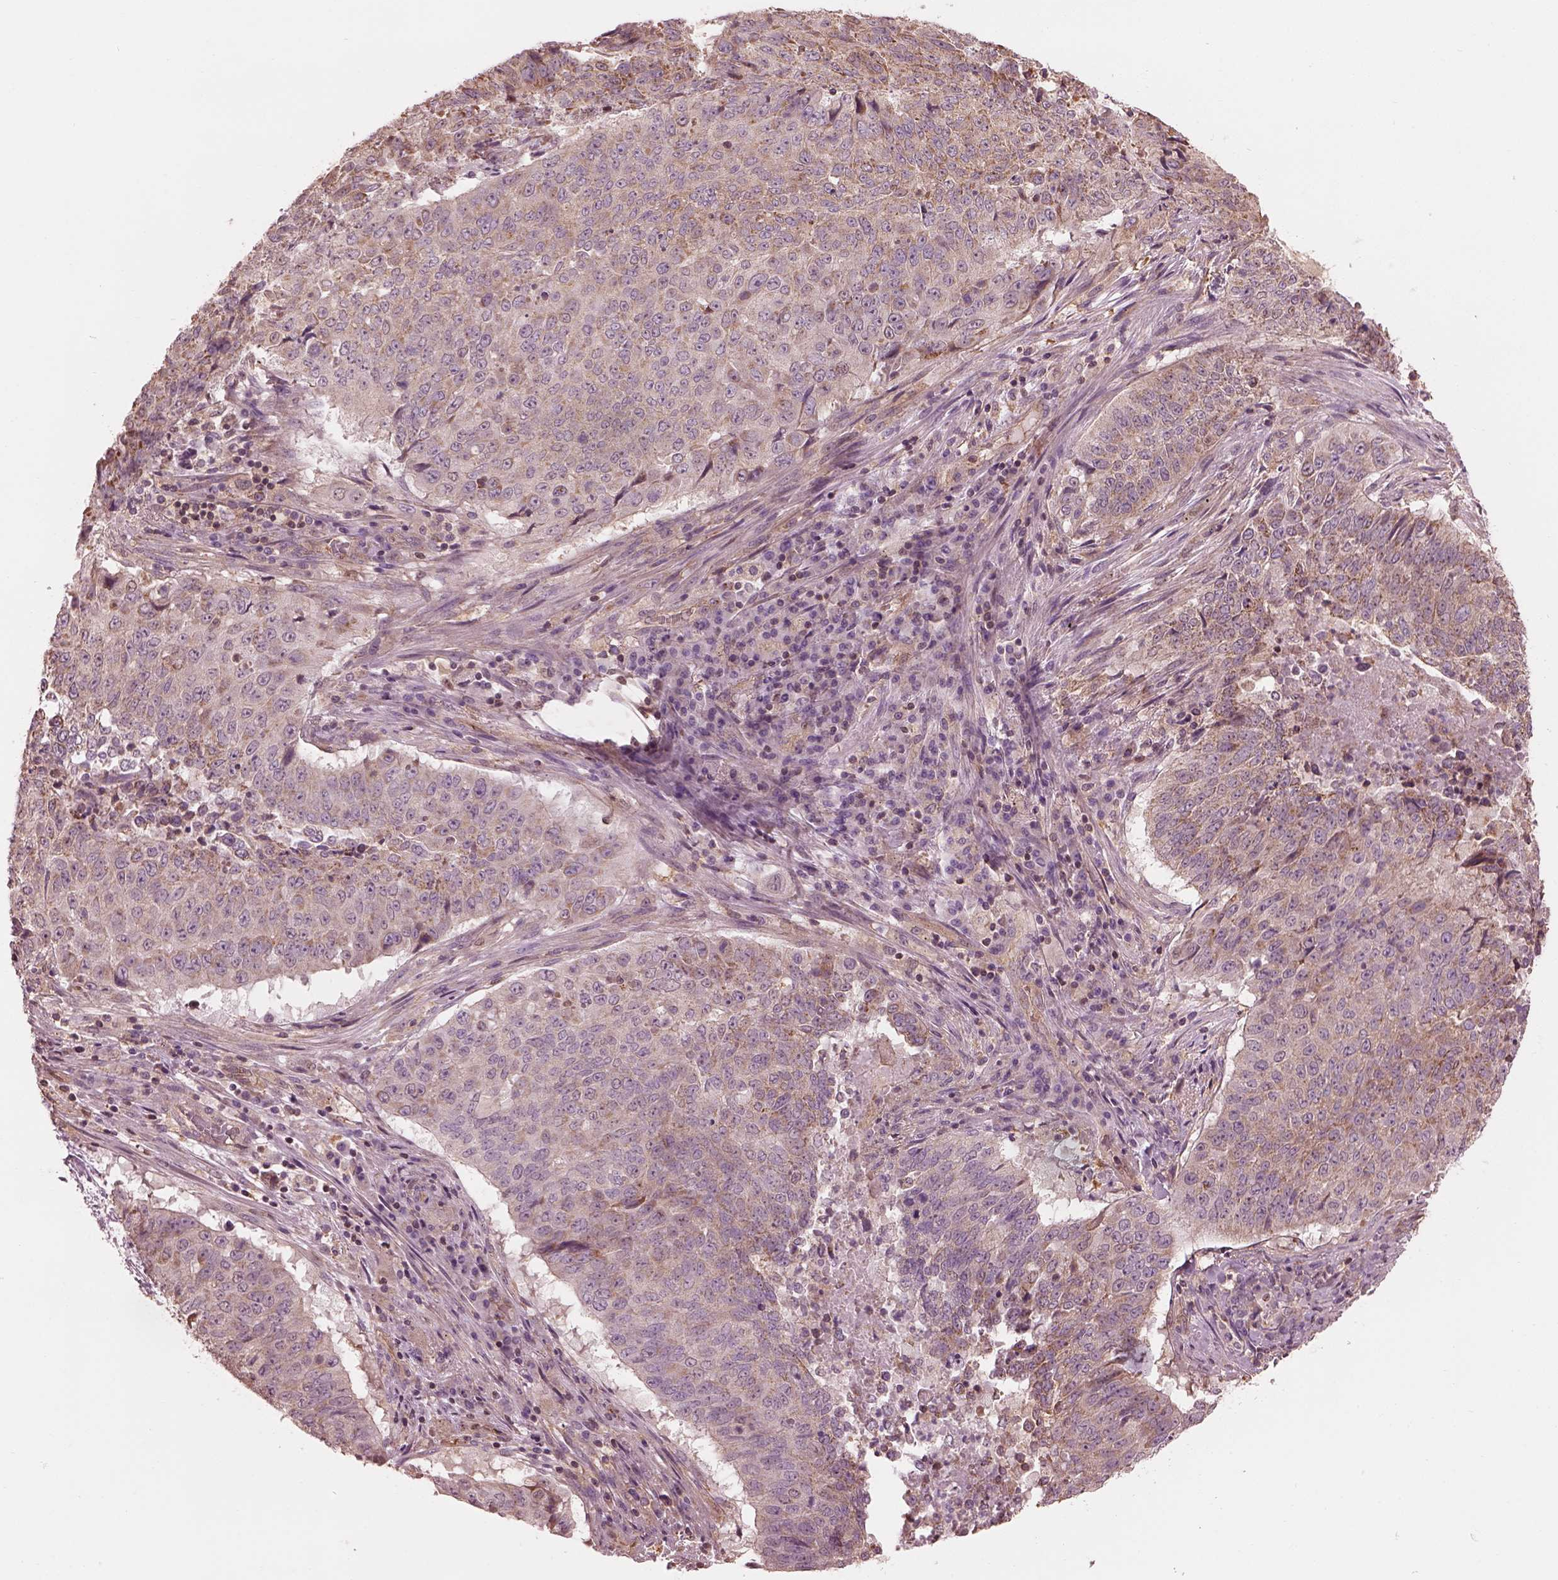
{"staining": {"intensity": "moderate", "quantity": "25%-75%", "location": "cytoplasmic/membranous"}, "tissue": "lung cancer", "cell_type": "Tumor cells", "image_type": "cancer", "snomed": [{"axis": "morphology", "description": "Normal tissue, NOS"}, {"axis": "morphology", "description": "Squamous cell carcinoma, NOS"}, {"axis": "topography", "description": "Bronchus"}, {"axis": "topography", "description": "Lung"}], "caption": "Brown immunohistochemical staining in lung cancer displays moderate cytoplasmic/membranous positivity in approximately 25%-75% of tumor cells.", "gene": "STK33", "patient": {"sex": "male", "age": 64}}